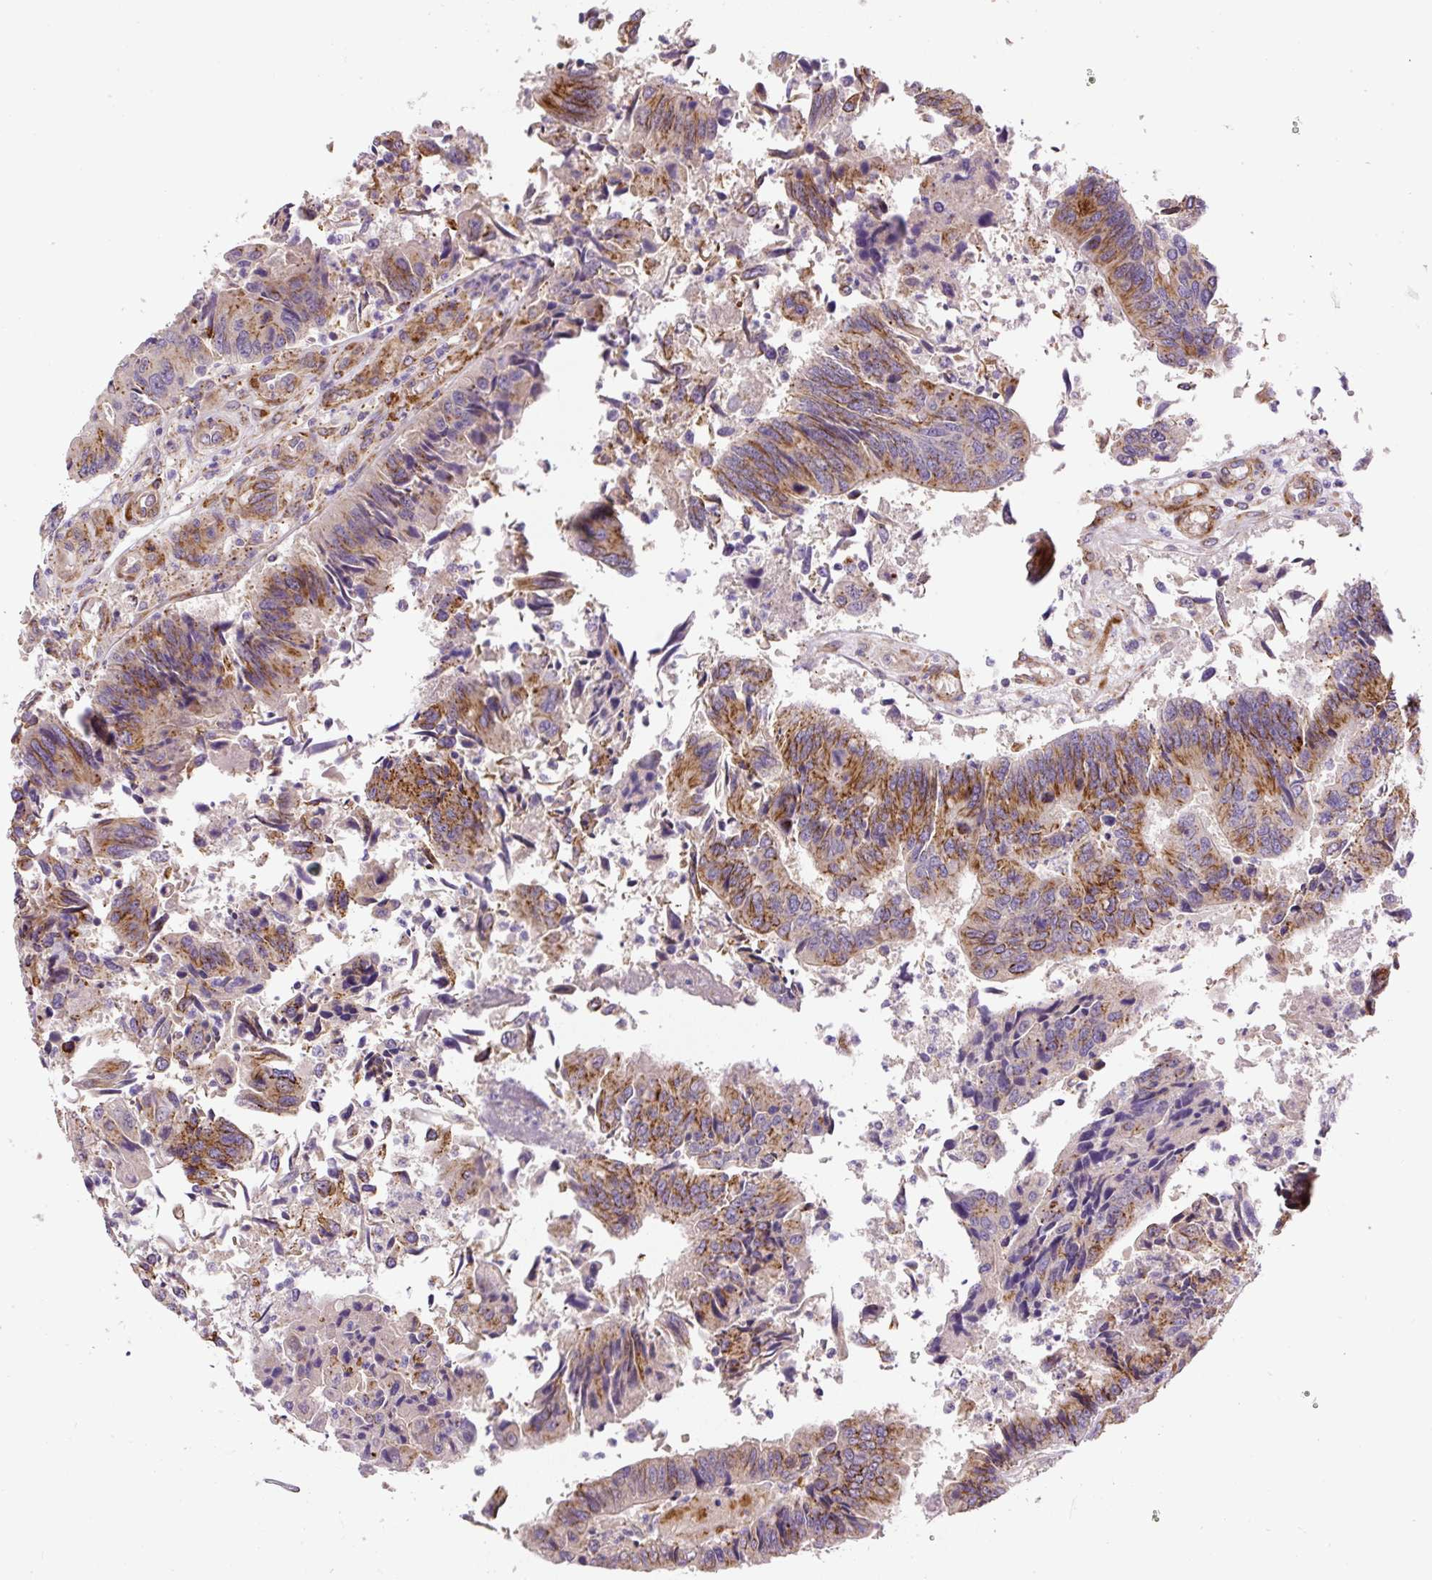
{"staining": {"intensity": "moderate", "quantity": ">75%", "location": "cytoplasmic/membranous"}, "tissue": "colorectal cancer", "cell_type": "Tumor cells", "image_type": "cancer", "snomed": [{"axis": "morphology", "description": "Adenocarcinoma, NOS"}, {"axis": "topography", "description": "Colon"}], "caption": "This photomicrograph displays adenocarcinoma (colorectal) stained with immunohistochemistry (IHC) to label a protein in brown. The cytoplasmic/membranous of tumor cells show moderate positivity for the protein. Nuclei are counter-stained blue.", "gene": "RNF170", "patient": {"sex": "female", "age": 67}}